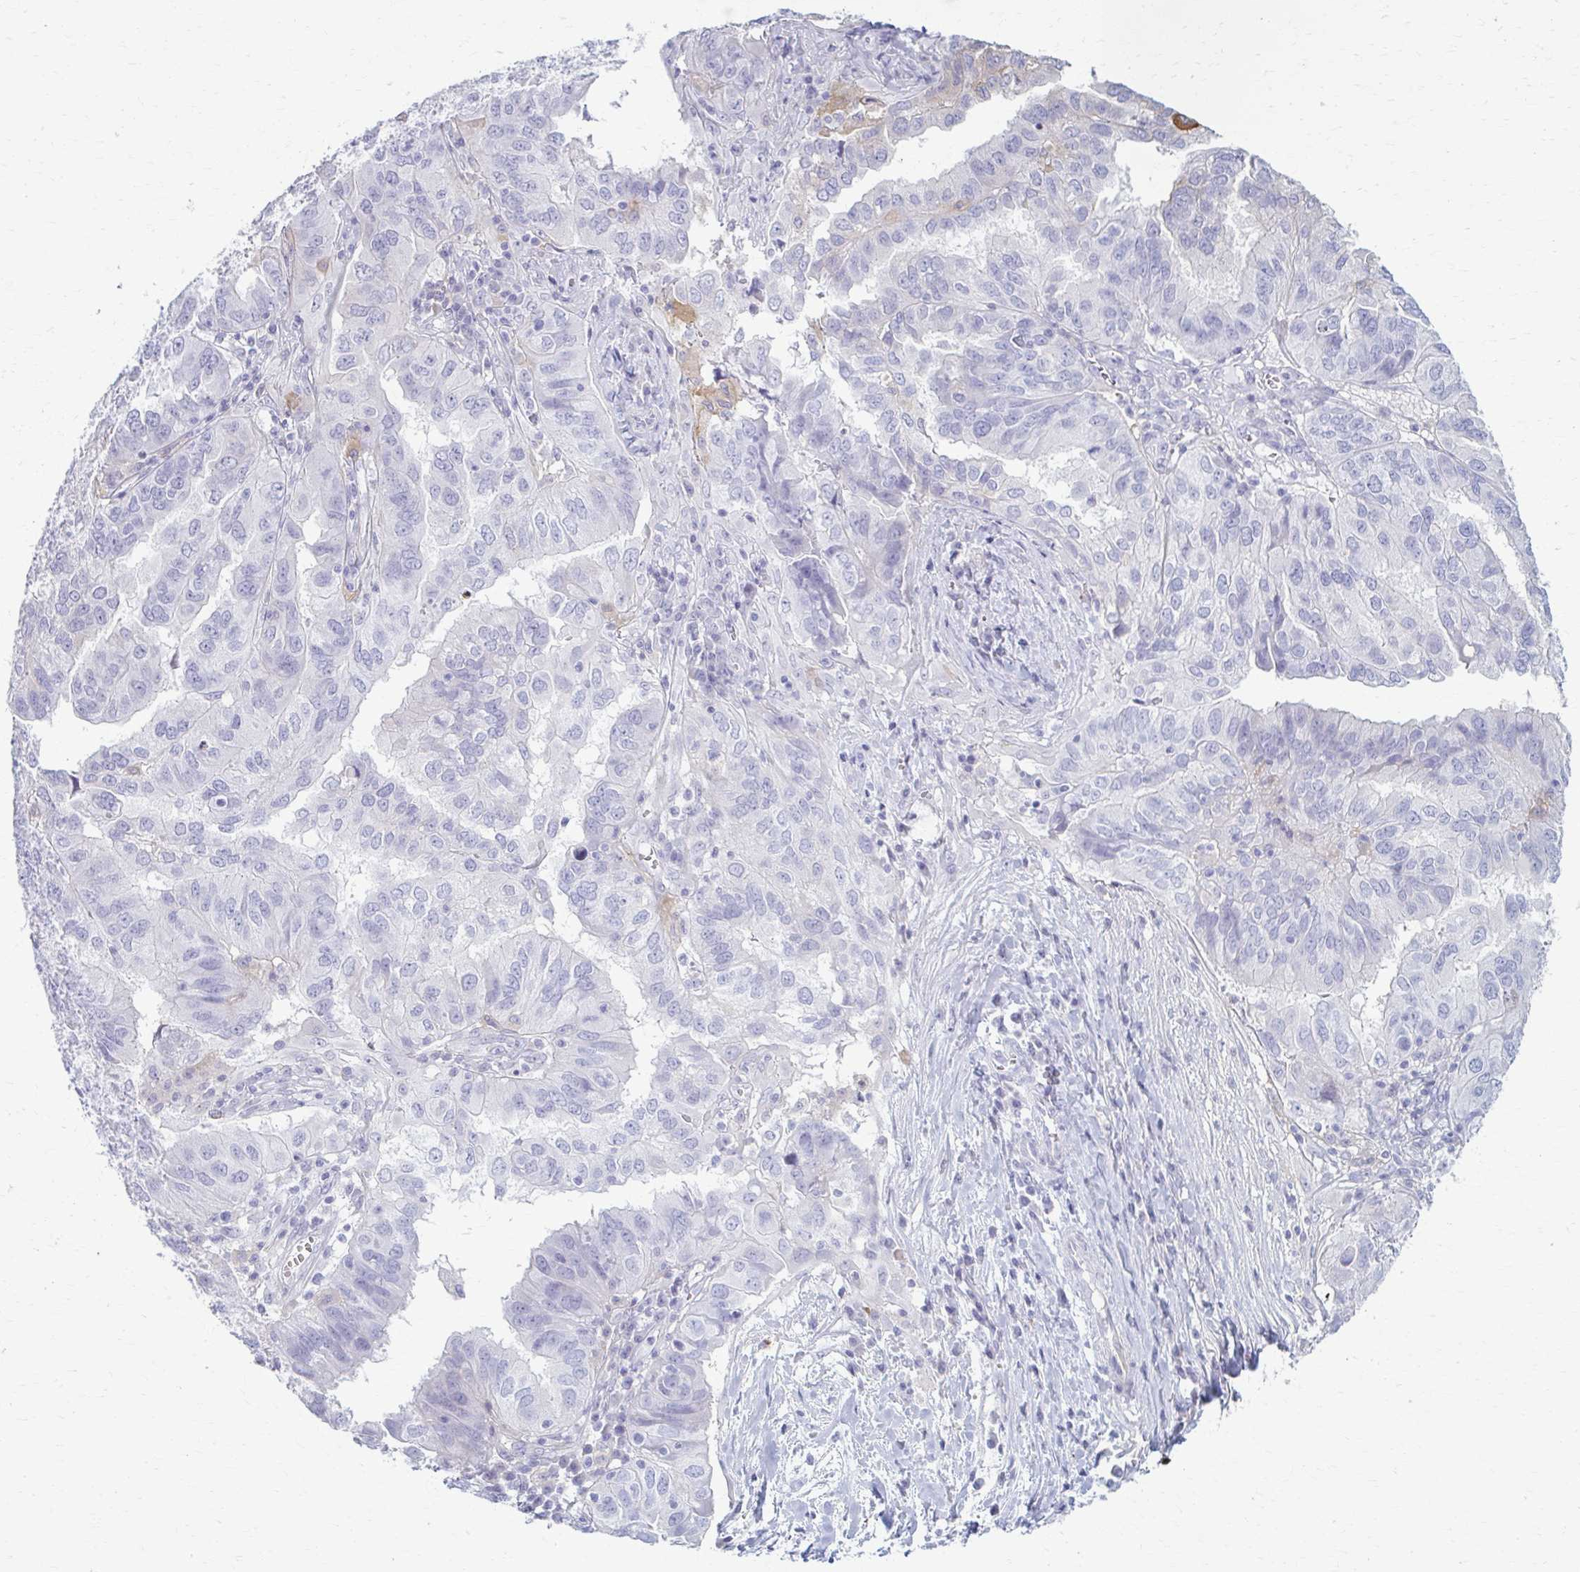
{"staining": {"intensity": "negative", "quantity": "none", "location": "none"}, "tissue": "ovarian cancer", "cell_type": "Tumor cells", "image_type": "cancer", "snomed": [{"axis": "morphology", "description": "Cystadenocarcinoma, serous, NOS"}, {"axis": "topography", "description": "Ovary"}], "caption": "Micrograph shows no protein expression in tumor cells of ovarian cancer (serous cystadenocarcinoma) tissue.", "gene": "LDLRAP1", "patient": {"sex": "female", "age": 79}}